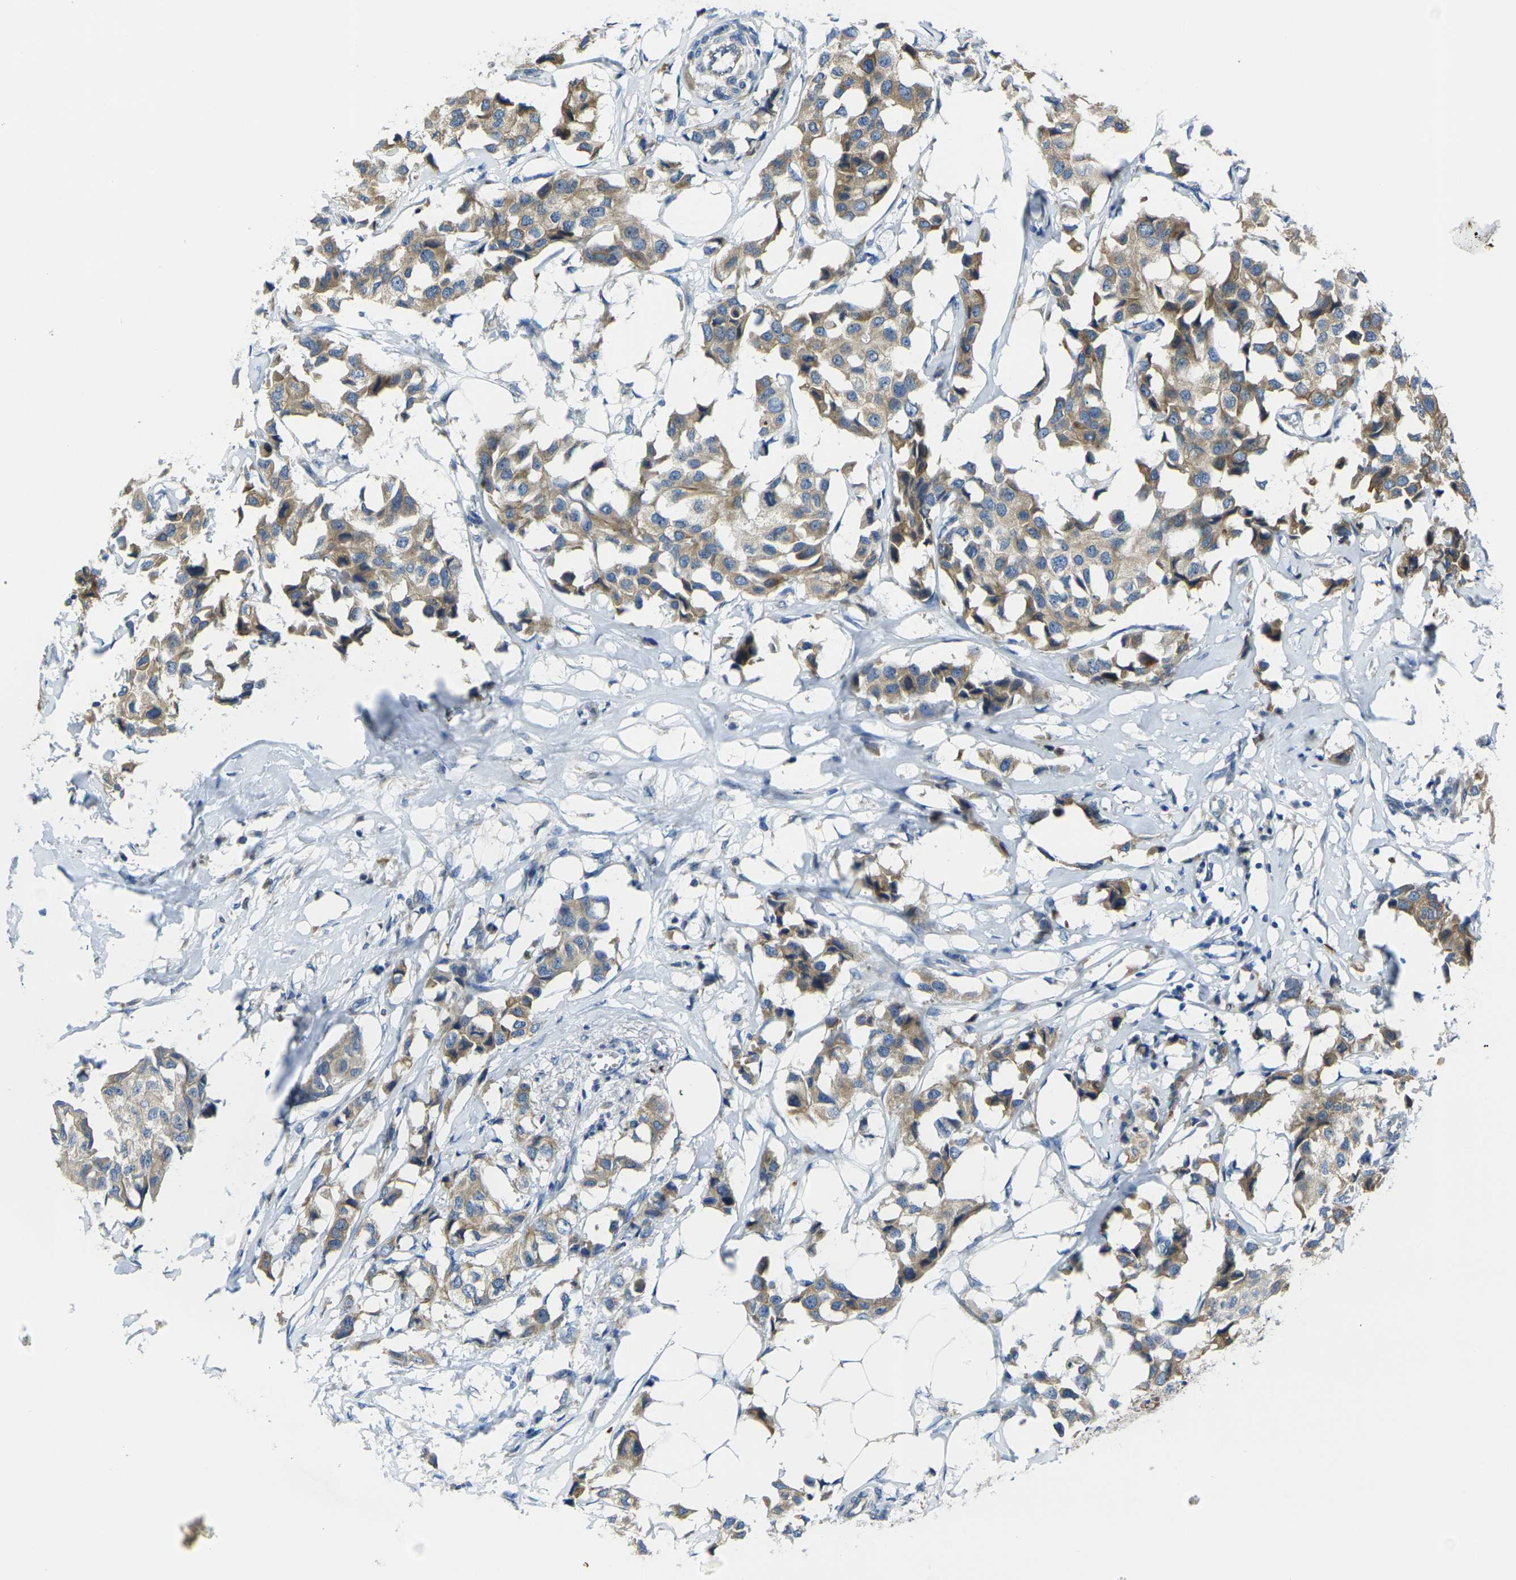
{"staining": {"intensity": "moderate", "quantity": ">75%", "location": "cytoplasmic/membranous"}, "tissue": "breast cancer", "cell_type": "Tumor cells", "image_type": "cancer", "snomed": [{"axis": "morphology", "description": "Duct carcinoma"}, {"axis": "topography", "description": "Breast"}], "caption": "Moderate cytoplasmic/membranous positivity is identified in about >75% of tumor cells in infiltrating ductal carcinoma (breast). The staining was performed using DAB, with brown indicating positive protein expression. Nuclei are stained blue with hematoxylin.", "gene": "FZD1", "patient": {"sex": "female", "age": 80}}